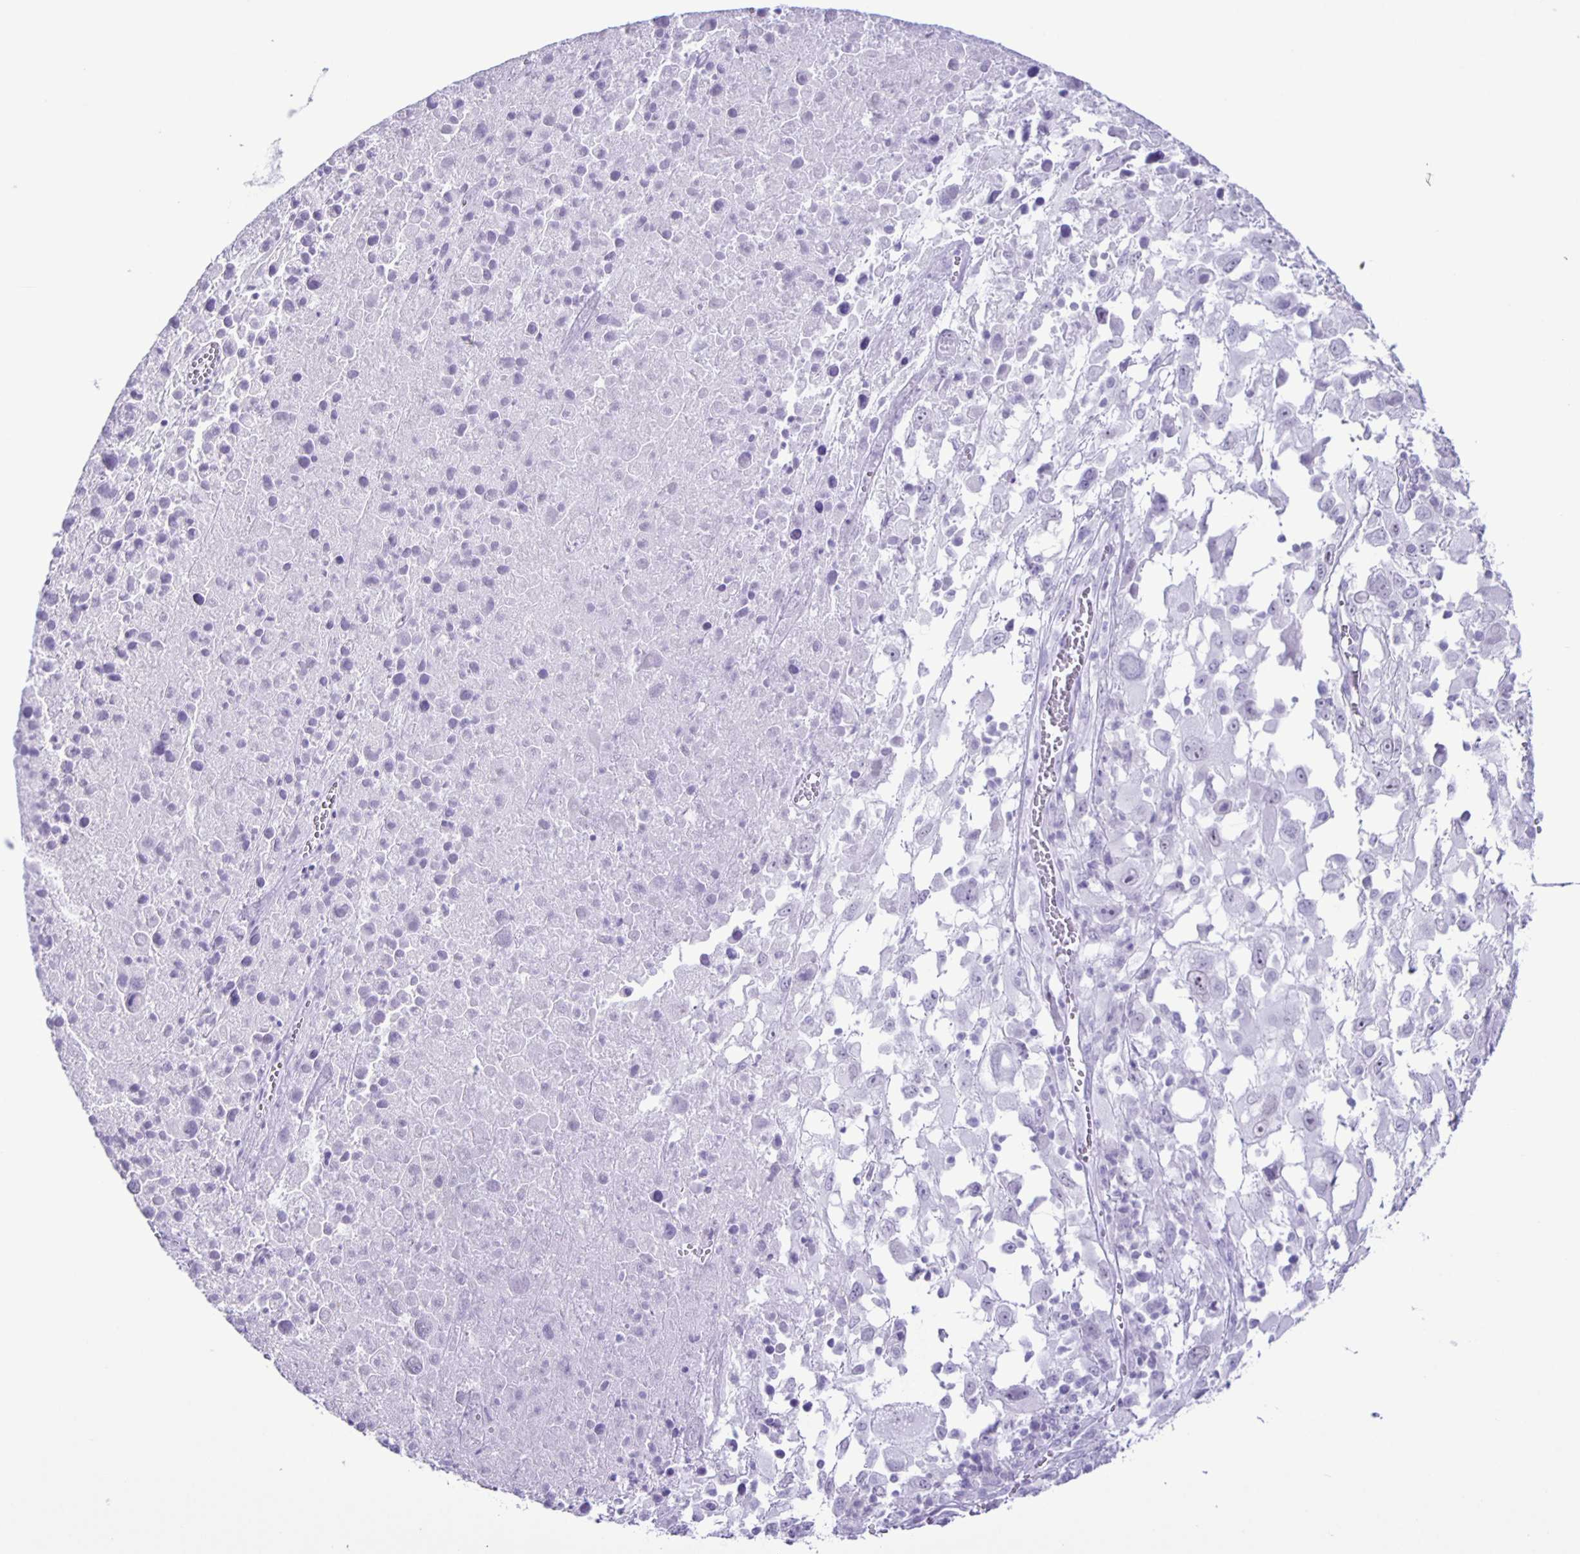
{"staining": {"intensity": "negative", "quantity": "none", "location": "none"}, "tissue": "melanoma", "cell_type": "Tumor cells", "image_type": "cancer", "snomed": [{"axis": "morphology", "description": "Malignant melanoma, Metastatic site"}, {"axis": "topography", "description": "Soft tissue"}], "caption": "Tumor cells are negative for protein expression in human melanoma.", "gene": "EZHIP", "patient": {"sex": "male", "age": 50}}